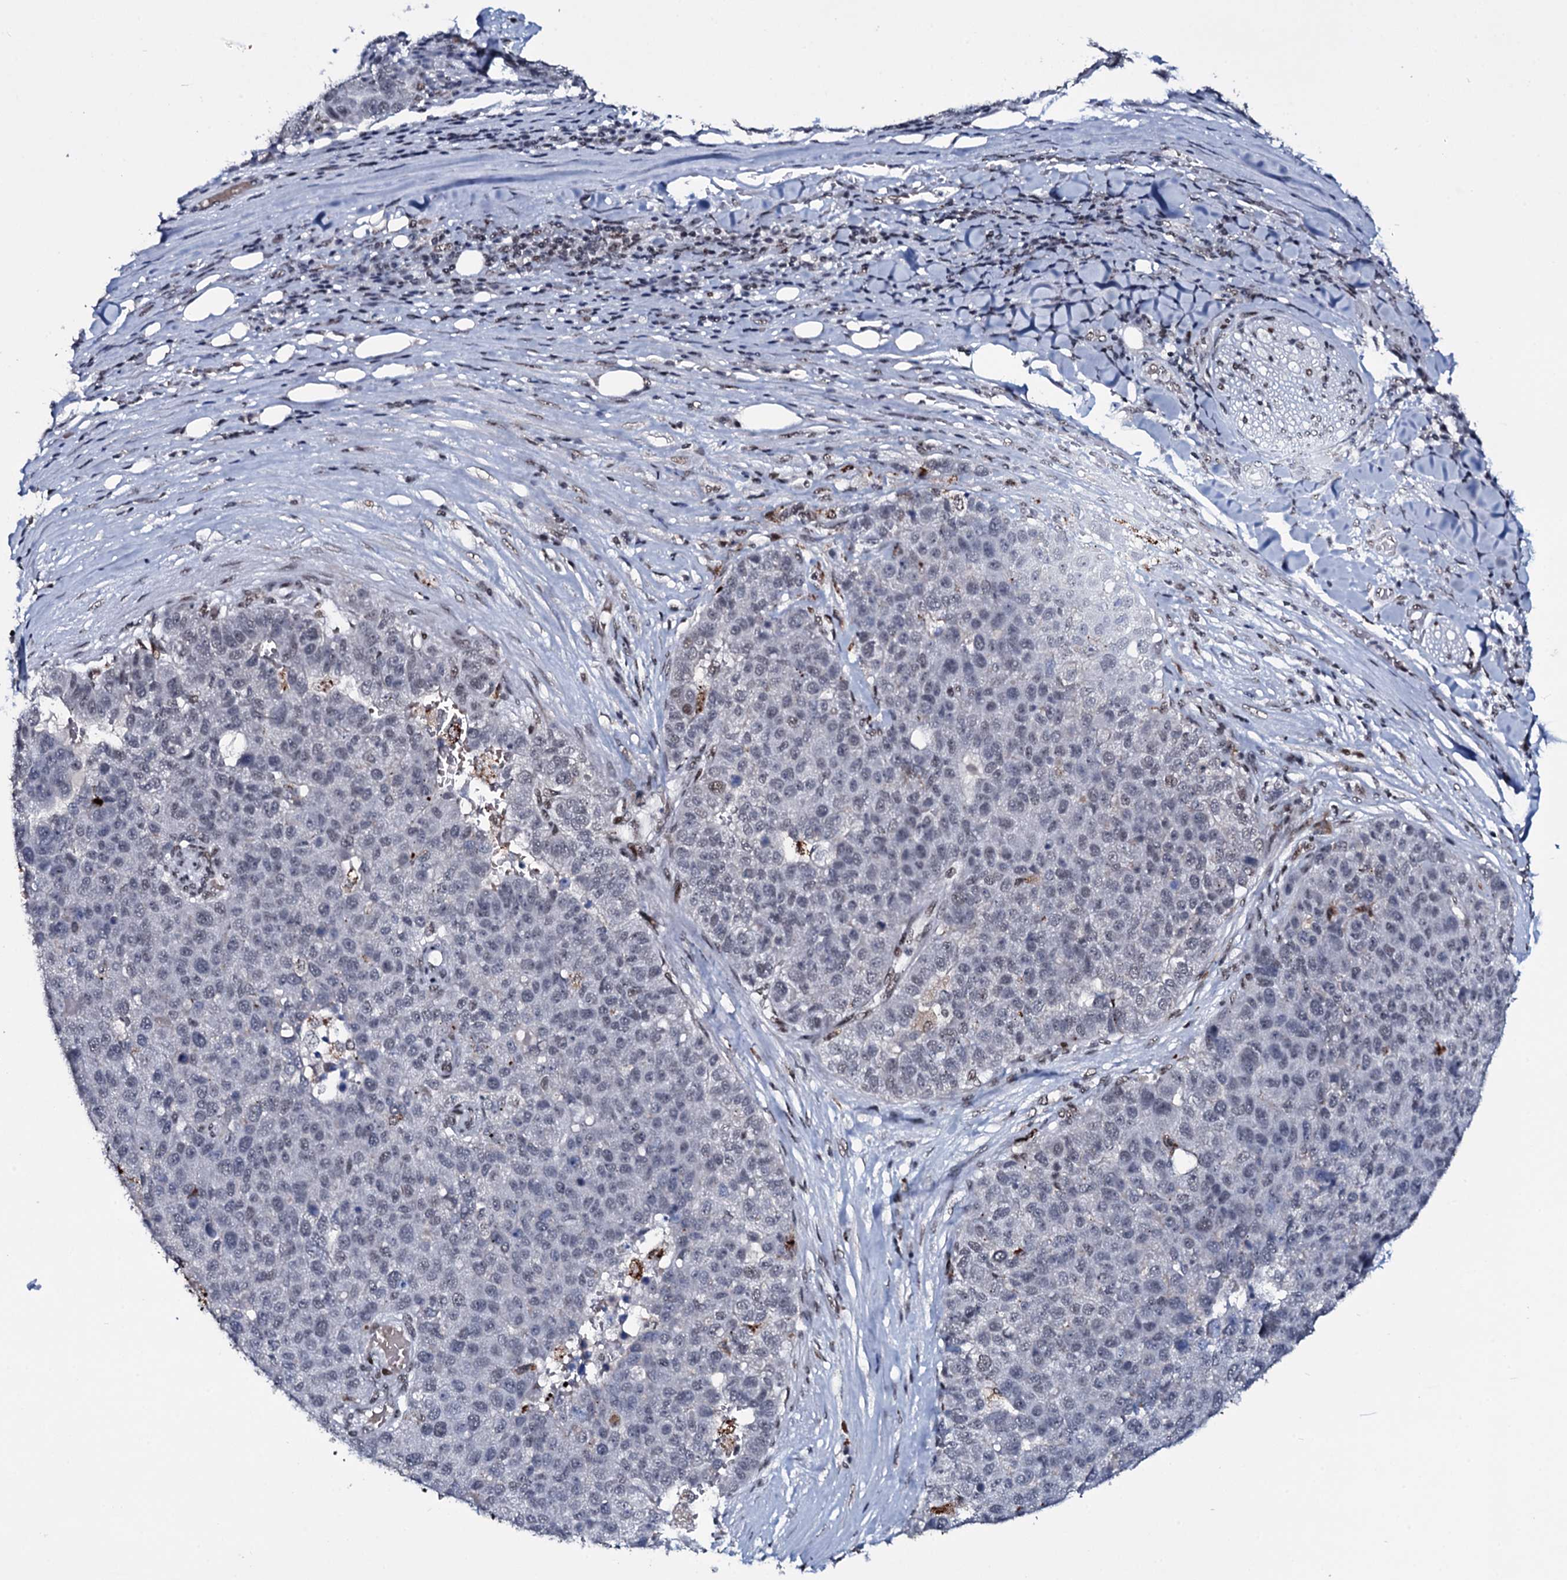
{"staining": {"intensity": "weak", "quantity": "<25%", "location": "nuclear"}, "tissue": "pancreatic cancer", "cell_type": "Tumor cells", "image_type": "cancer", "snomed": [{"axis": "morphology", "description": "Adenocarcinoma, NOS"}, {"axis": "topography", "description": "Pancreas"}], "caption": "Pancreatic cancer (adenocarcinoma) was stained to show a protein in brown. There is no significant expression in tumor cells.", "gene": "ZMIZ2", "patient": {"sex": "female", "age": 61}}